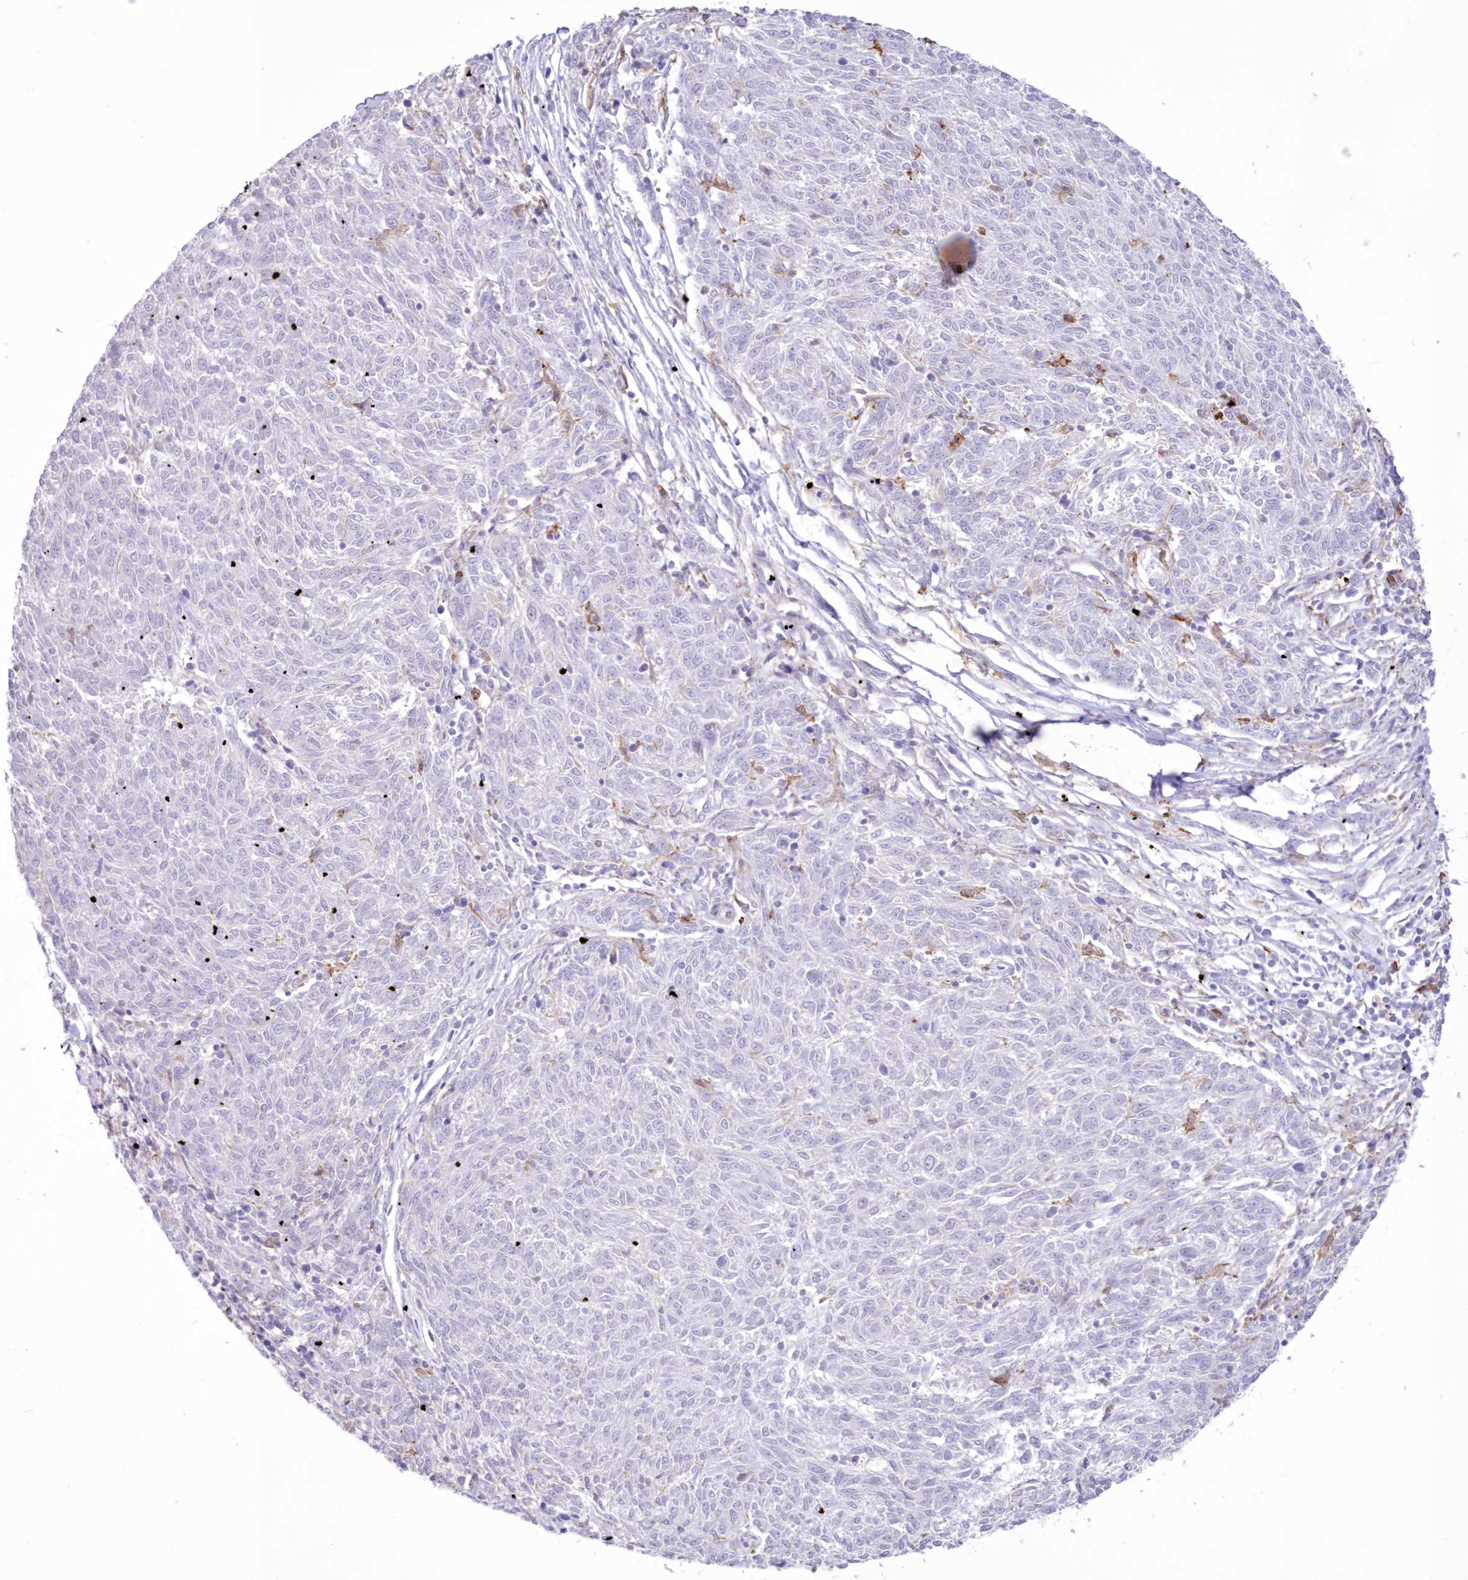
{"staining": {"intensity": "negative", "quantity": "none", "location": "none"}, "tissue": "melanoma", "cell_type": "Tumor cells", "image_type": "cancer", "snomed": [{"axis": "morphology", "description": "Malignant melanoma, NOS"}, {"axis": "topography", "description": "Skin"}], "caption": "The micrograph reveals no staining of tumor cells in melanoma.", "gene": "C11orf1", "patient": {"sex": "female", "age": 72}}